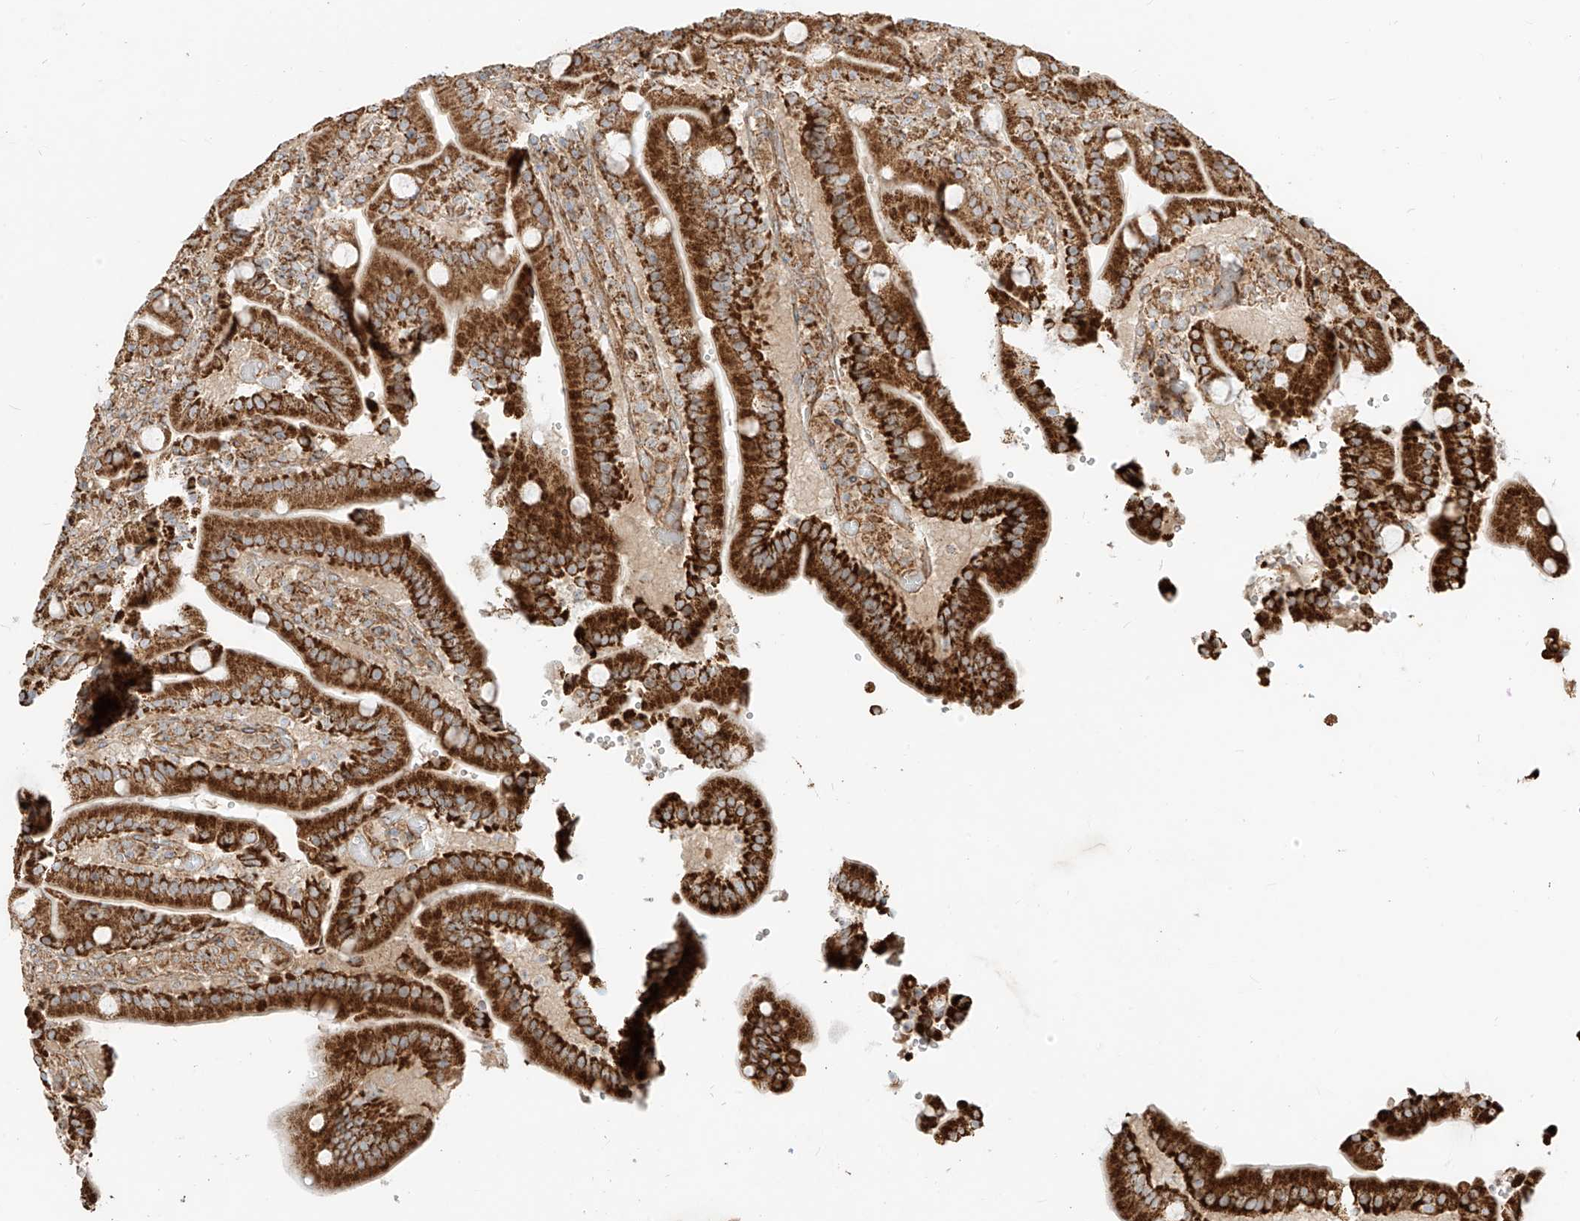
{"staining": {"intensity": "strong", "quantity": ">75%", "location": "cytoplasmic/membranous"}, "tissue": "duodenum", "cell_type": "Glandular cells", "image_type": "normal", "snomed": [{"axis": "morphology", "description": "Normal tissue, NOS"}, {"axis": "topography", "description": "Duodenum"}], "caption": "Strong cytoplasmic/membranous expression is identified in approximately >75% of glandular cells in unremarkable duodenum.", "gene": "PLCL1", "patient": {"sex": "female", "age": 62}}